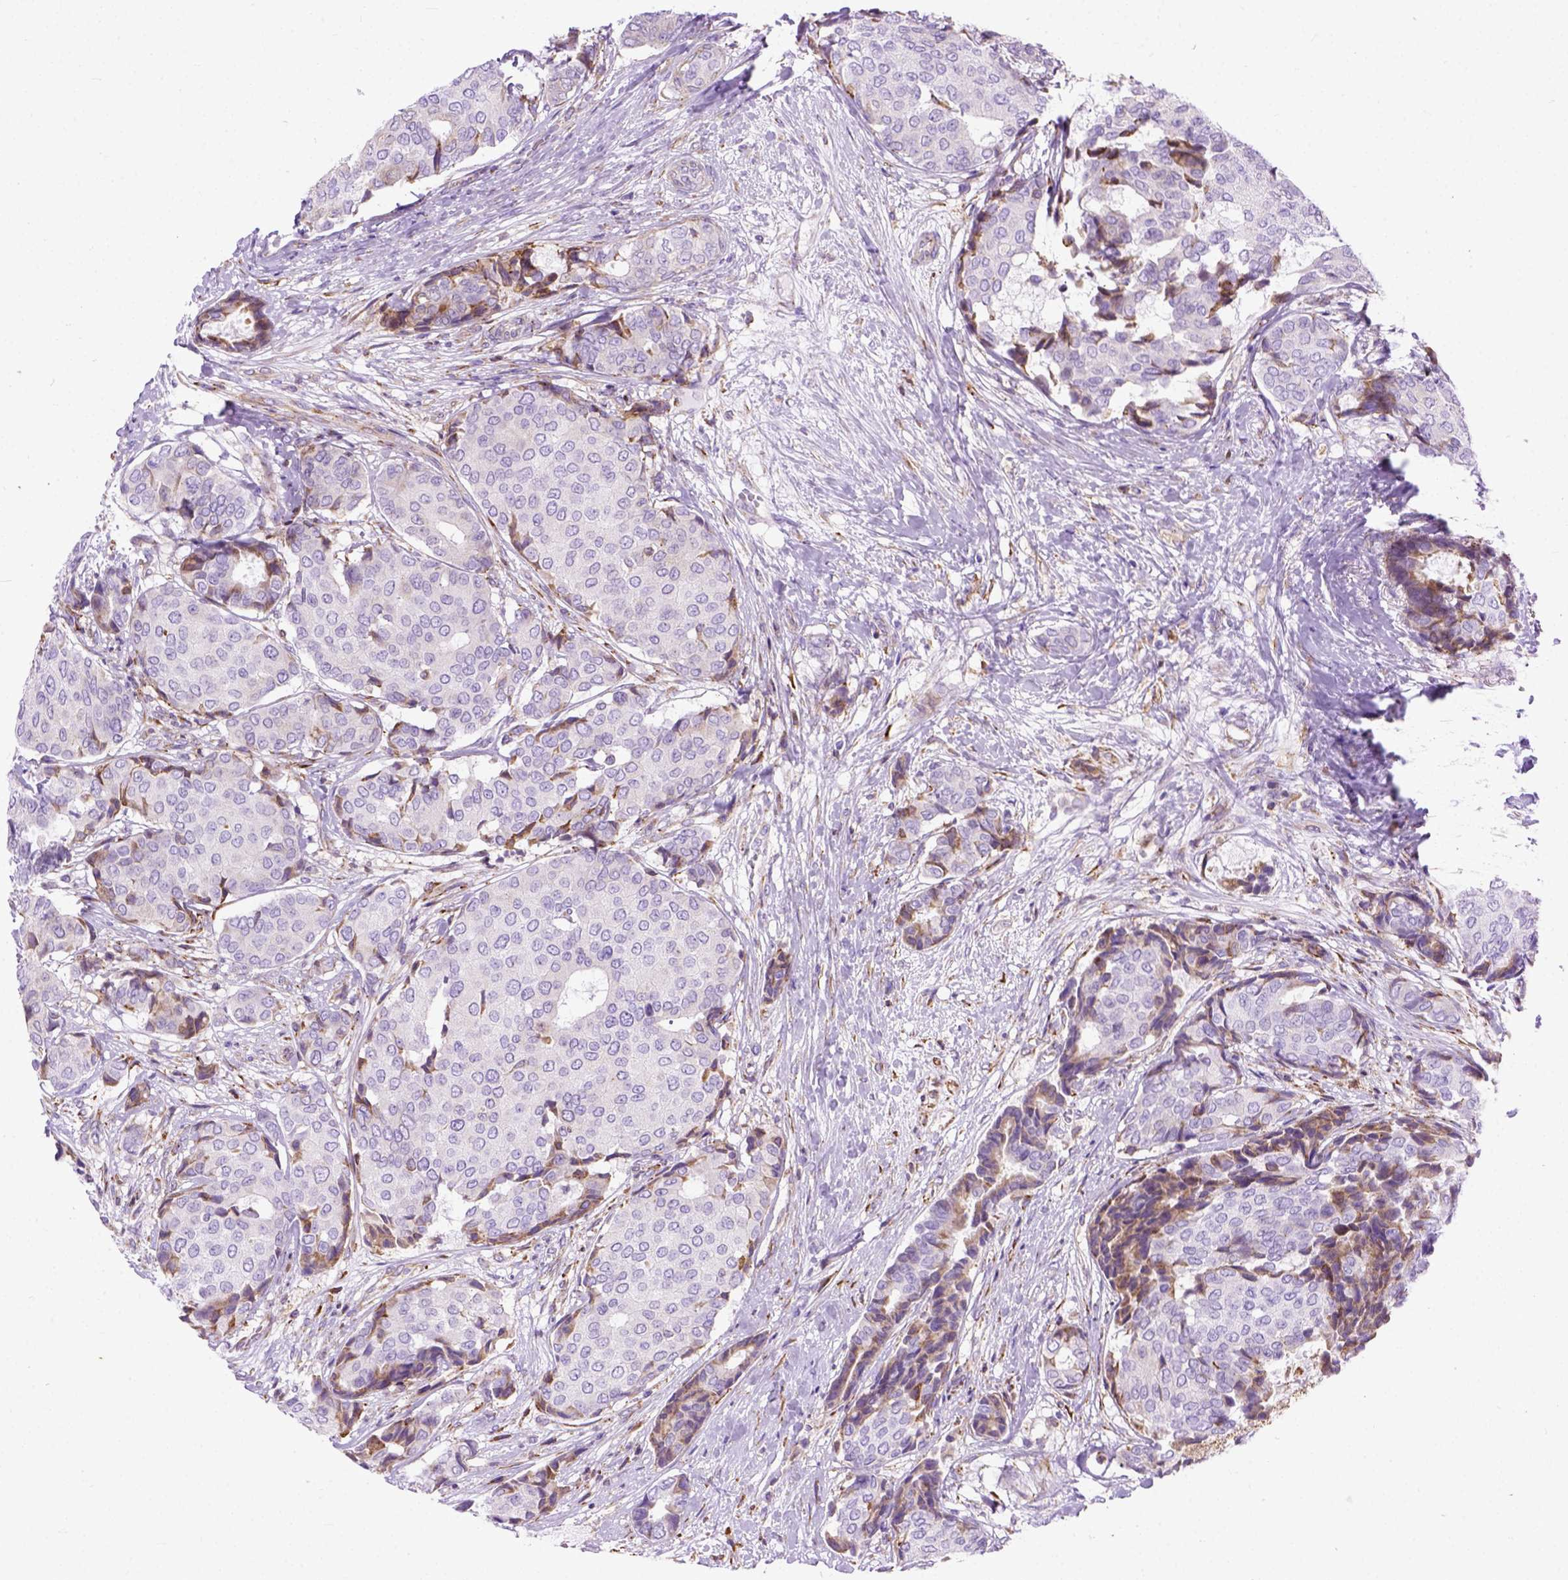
{"staining": {"intensity": "negative", "quantity": "none", "location": "none"}, "tissue": "breast cancer", "cell_type": "Tumor cells", "image_type": "cancer", "snomed": [{"axis": "morphology", "description": "Duct carcinoma"}, {"axis": "topography", "description": "Breast"}], "caption": "High power microscopy image of an immunohistochemistry histopathology image of infiltrating ductal carcinoma (breast), revealing no significant expression in tumor cells.", "gene": "PLK4", "patient": {"sex": "female", "age": 75}}